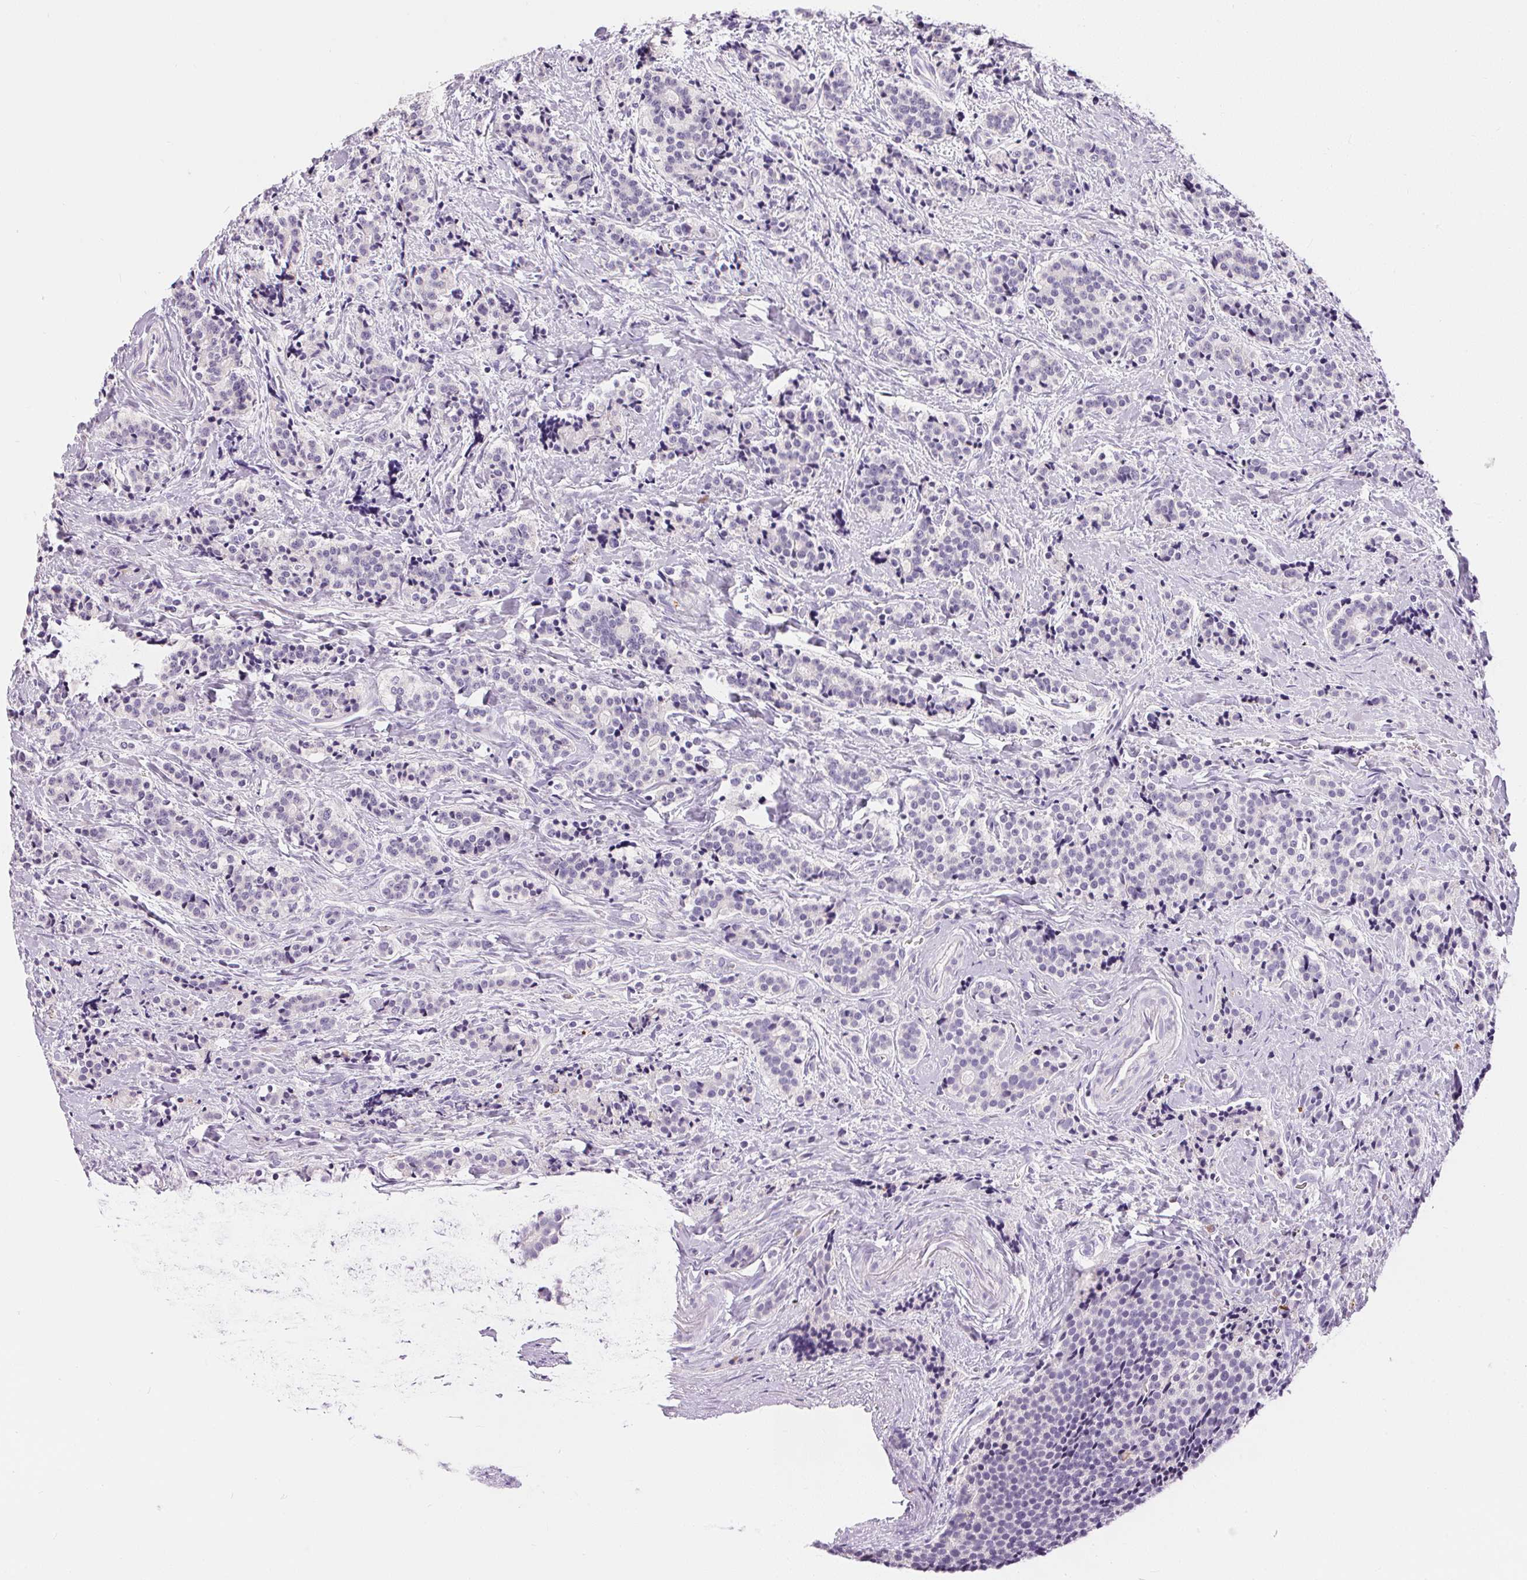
{"staining": {"intensity": "negative", "quantity": "none", "location": "none"}, "tissue": "carcinoid", "cell_type": "Tumor cells", "image_type": "cancer", "snomed": [{"axis": "morphology", "description": "Carcinoid, malignant, NOS"}, {"axis": "topography", "description": "Small intestine"}], "caption": "This histopathology image is of carcinoid stained with immunohistochemistry (IHC) to label a protein in brown with the nuclei are counter-stained blue. There is no staining in tumor cells.", "gene": "PNLIPRP3", "patient": {"sex": "female", "age": 73}}